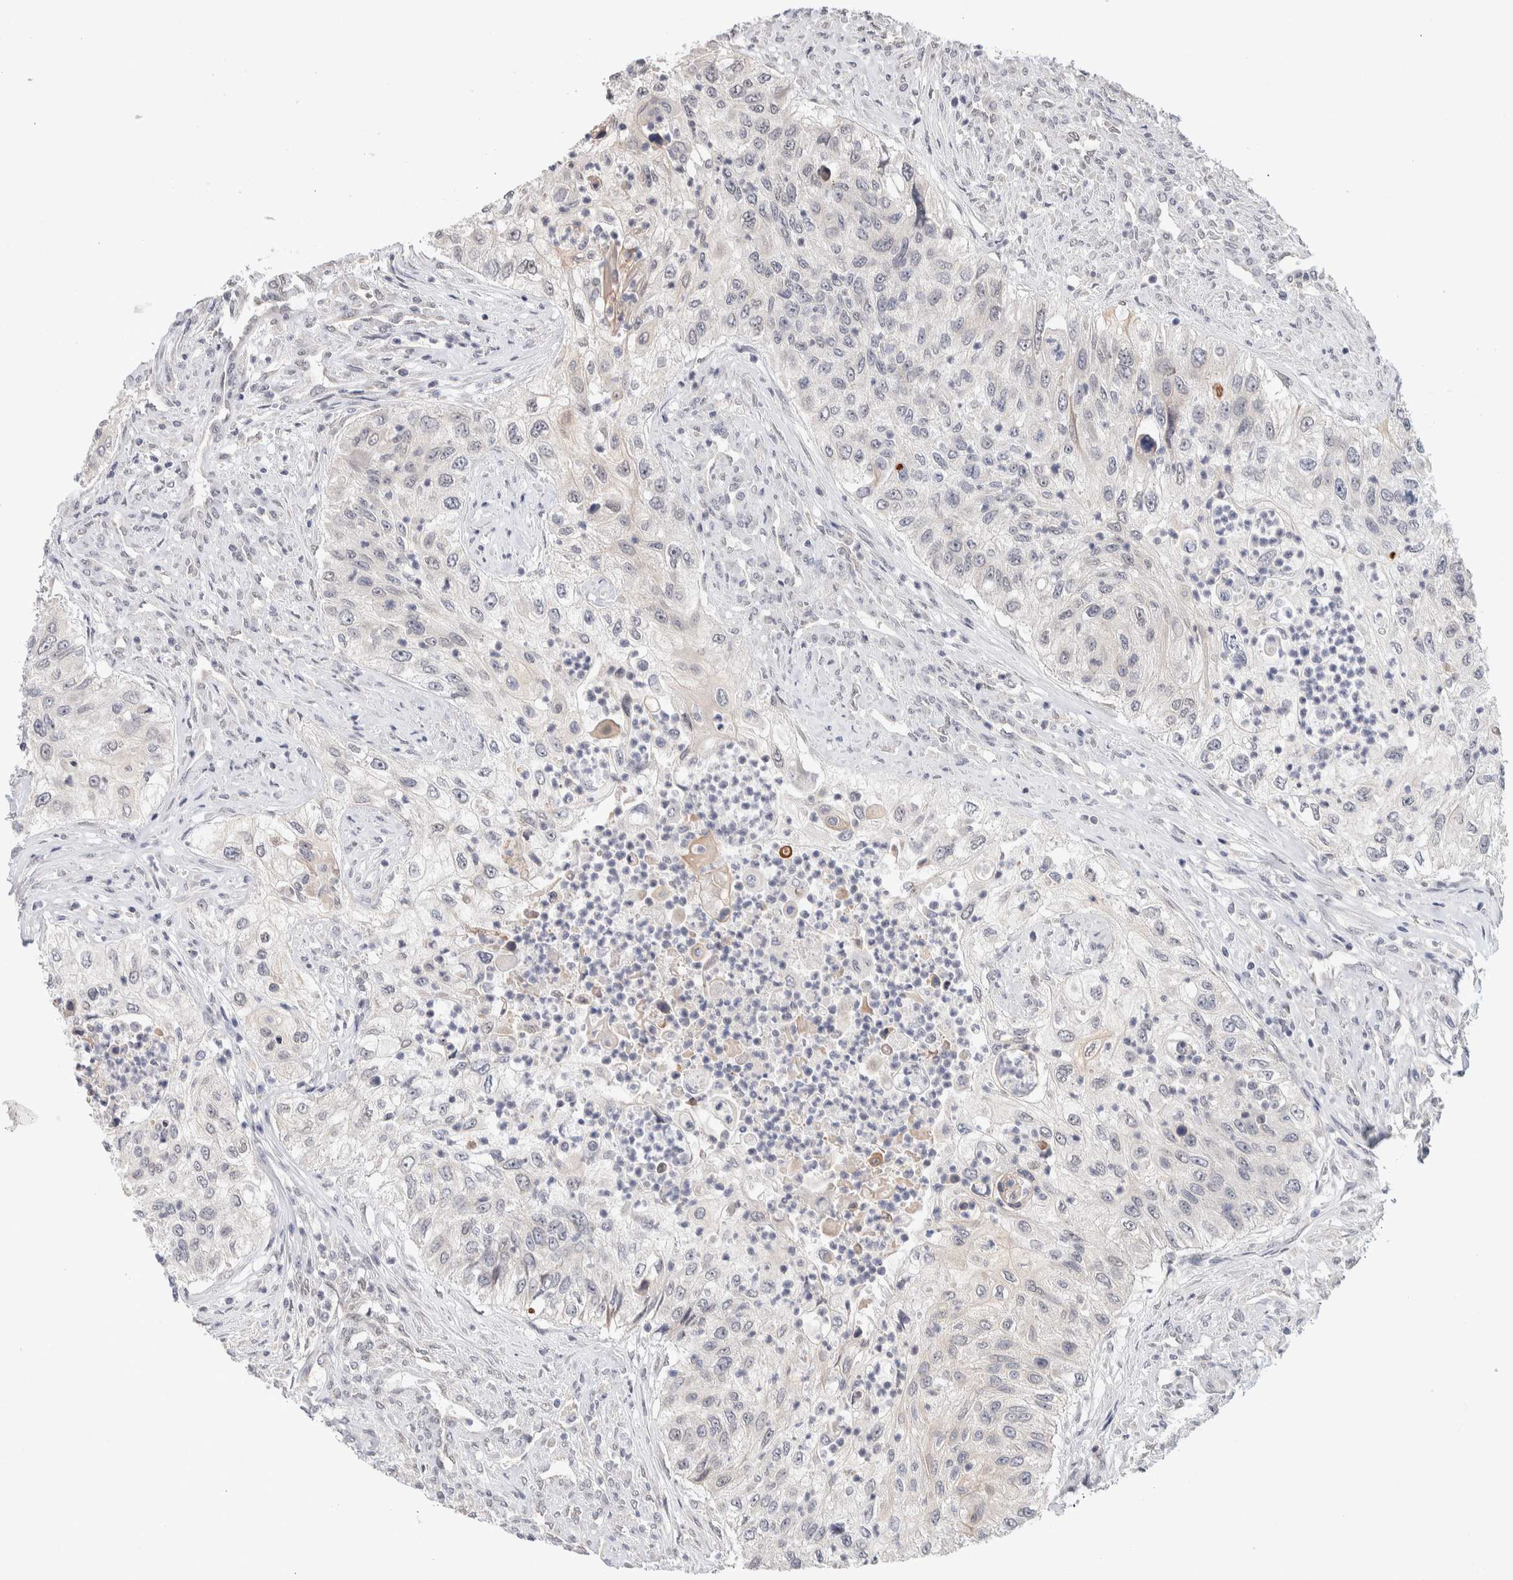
{"staining": {"intensity": "negative", "quantity": "none", "location": "none"}, "tissue": "urothelial cancer", "cell_type": "Tumor cells", "image_type": "cancer", "snomed": [{"axis": "morphology", "description": "Urothelial carcinoma, High grade"}, {"axis": "topography", "description": "Urinary bladder"}], "caption": "An image of high-grade urothelial carcinoma stained for a protein exhibits no brown staining in tumor cells.", "gene": "CRAT", "patient": {"sex": "female", "age": 60}}